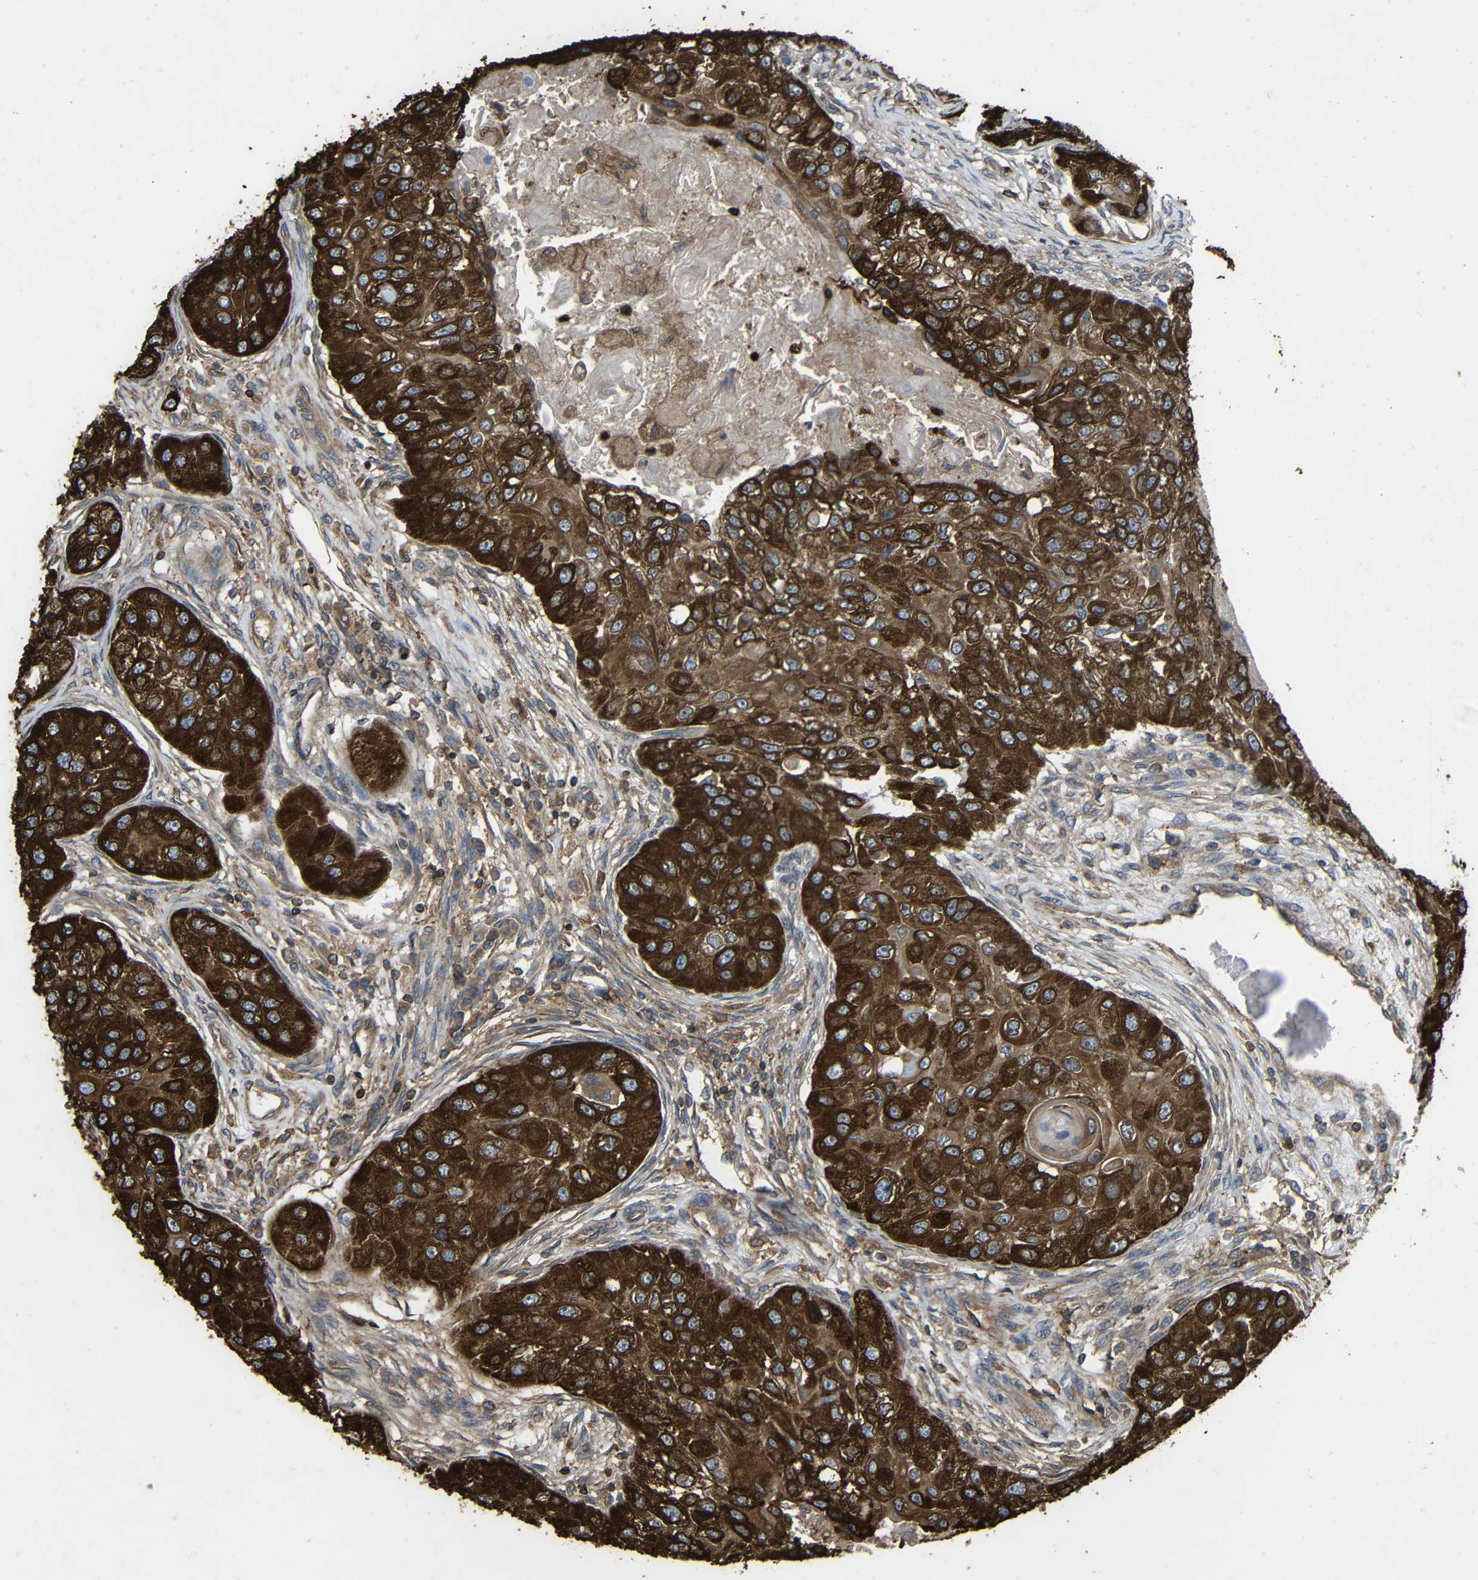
{"staining": {"intensity": "strong", "quantity": ">75%", "location": "cytoplasmic/membranous"}, "tissue": "head and neck cancer", "cell_type": "Tumor cells", "image_type": "cancer", "snomed": [{"axis": "morphology", "description": "Normal tissue, NOS"}, {"axis": "morphology", "description": "Squamous cell carcinoma, NOS"}, {"axis": "topography", "description": "Skeletal muscle"}, {"axis": "topography", "description": "Head-Neck"}], "caption": "Strong cytoplasmic/membranous positivity is present in approximately >75% of tumor cells in head and neck cancer (squamous cell carcinoma).", "gene": "TREM2", "patient": {"sex": "male", "age": 51}}